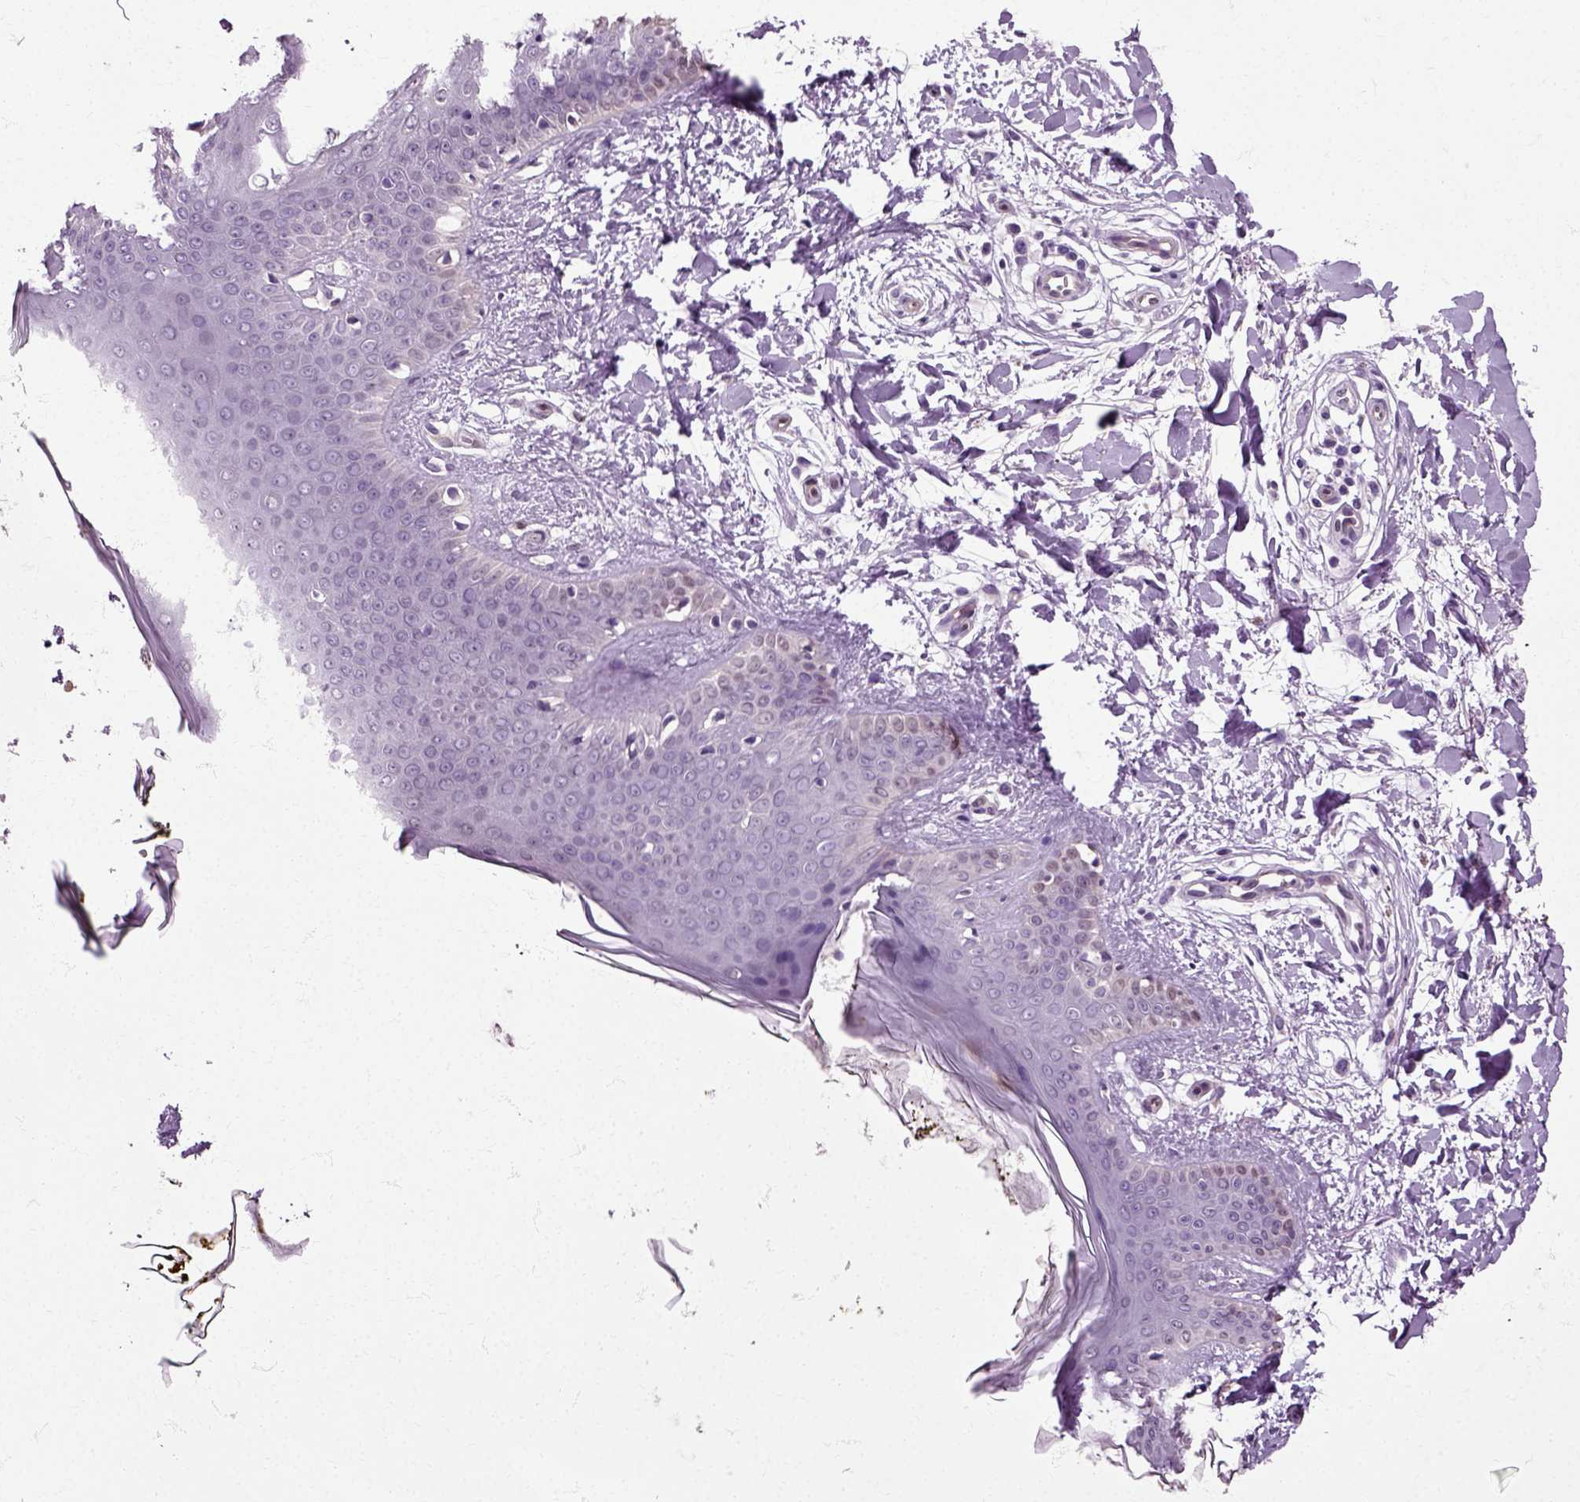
{"staining": {"intensity": "negative", "quantity": "none", "location": "none"}, "tissue": "skin", "cell_type": "Fibroblasts", "image_type": "normal", "snomed": [{"axis": "morphology", "description": "Normal tissue, NOS"}, {"axis": "topography", "description": "Skin"}], "caption": "DAB (3,3'-diaminobenzidine) immunohistochemical staining of normal human skin shows no significant expression in fibroblasts.", "gene": "HSPA2", "patient": {"sex": "female", "age": 34}}